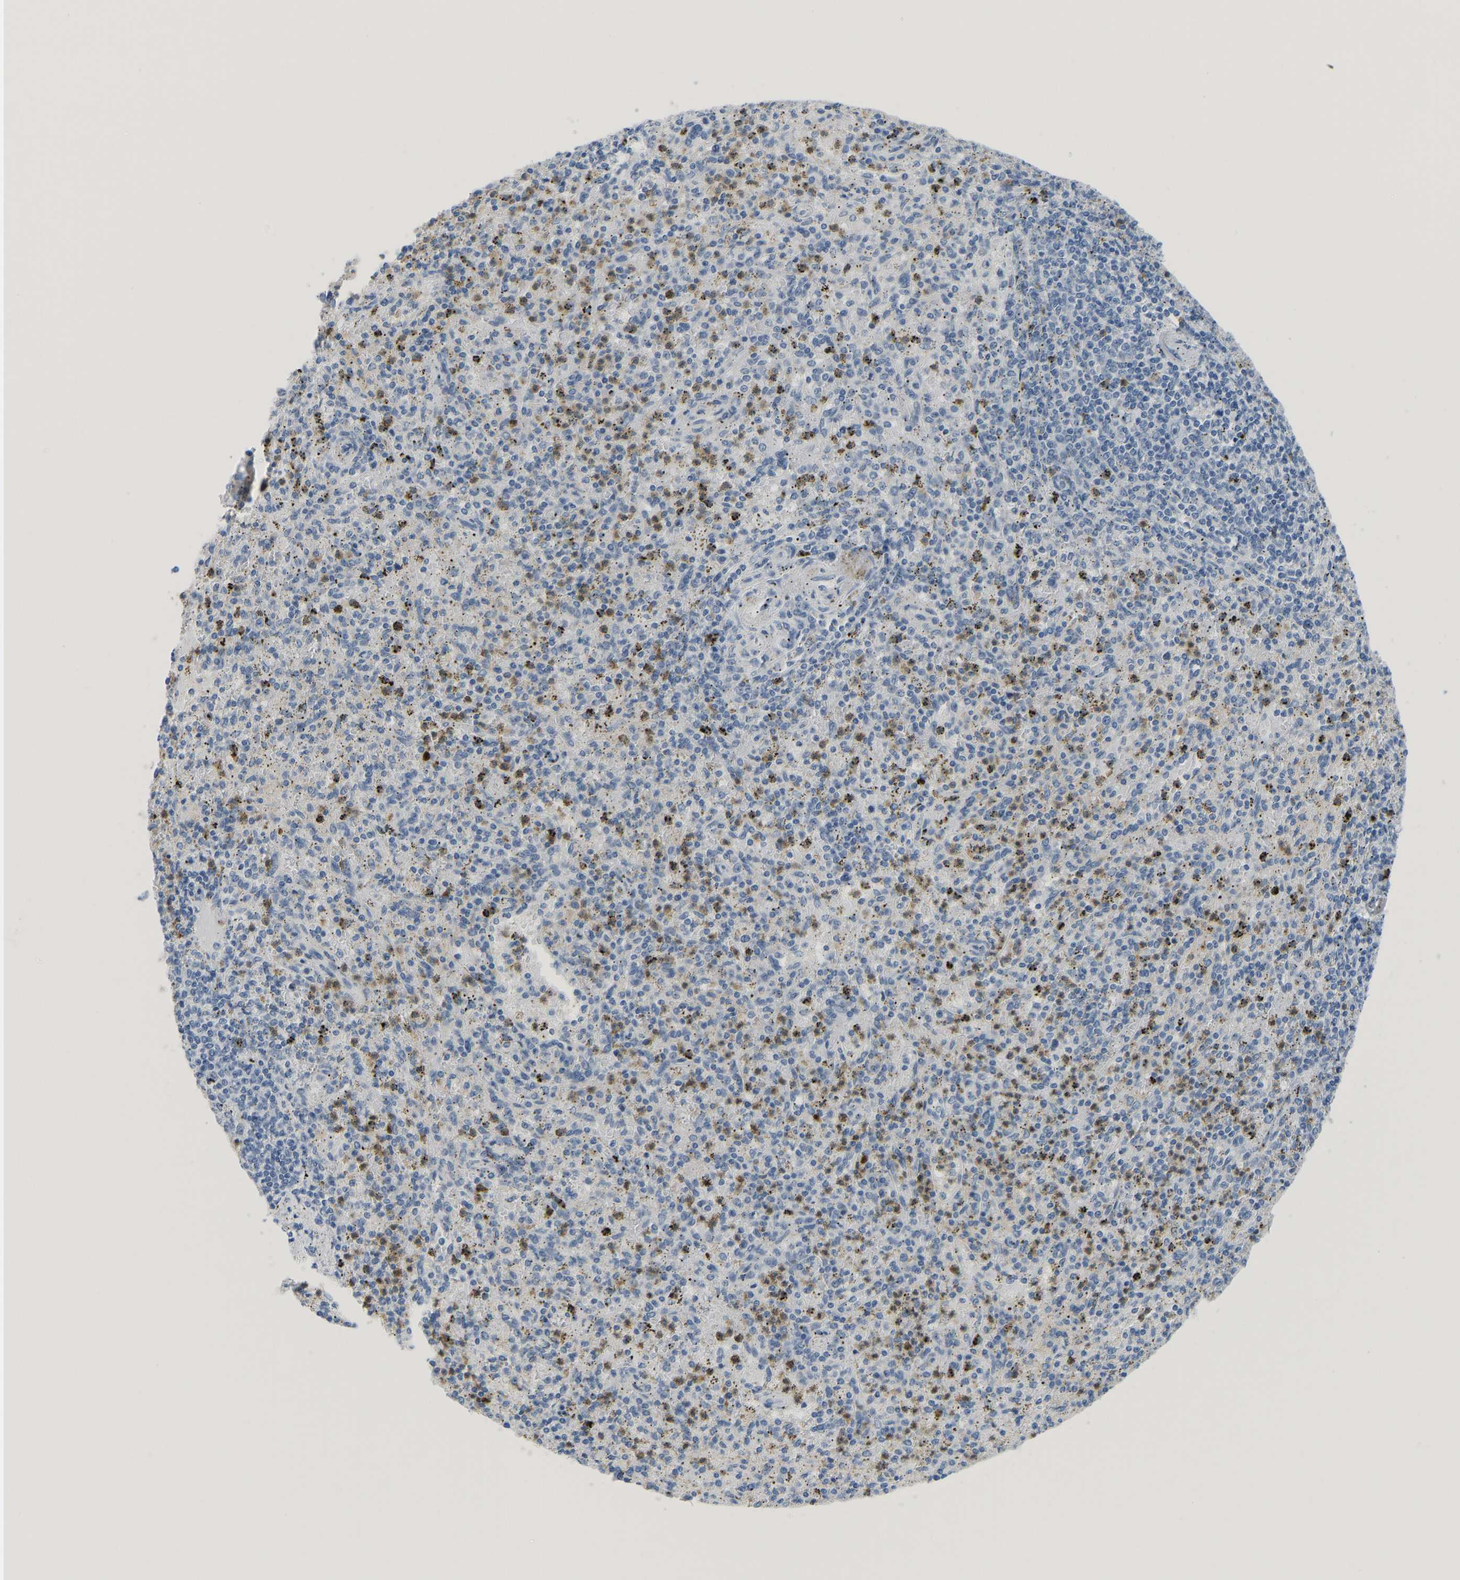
{"staining": {"intensity": "moderate", "quantity": "<25%", "location": "cytoplasmic/membranous"}, "tissue": "spleen", "cell_type": "Cells in red pulp", "image_type": "normal", "snomed": [{"axis": "morphology", "description": "Normal tissue, NOS"}, {"axis": "topography", "description": "Spleen"}], "caption": "Spleen stained with a brown dye shows moderate cytoplasmic/membranous positive staining in about <25% of cells in red pulp.", "gene": "TXNDC2", "patient": {"sex": "male", "age": 72}}